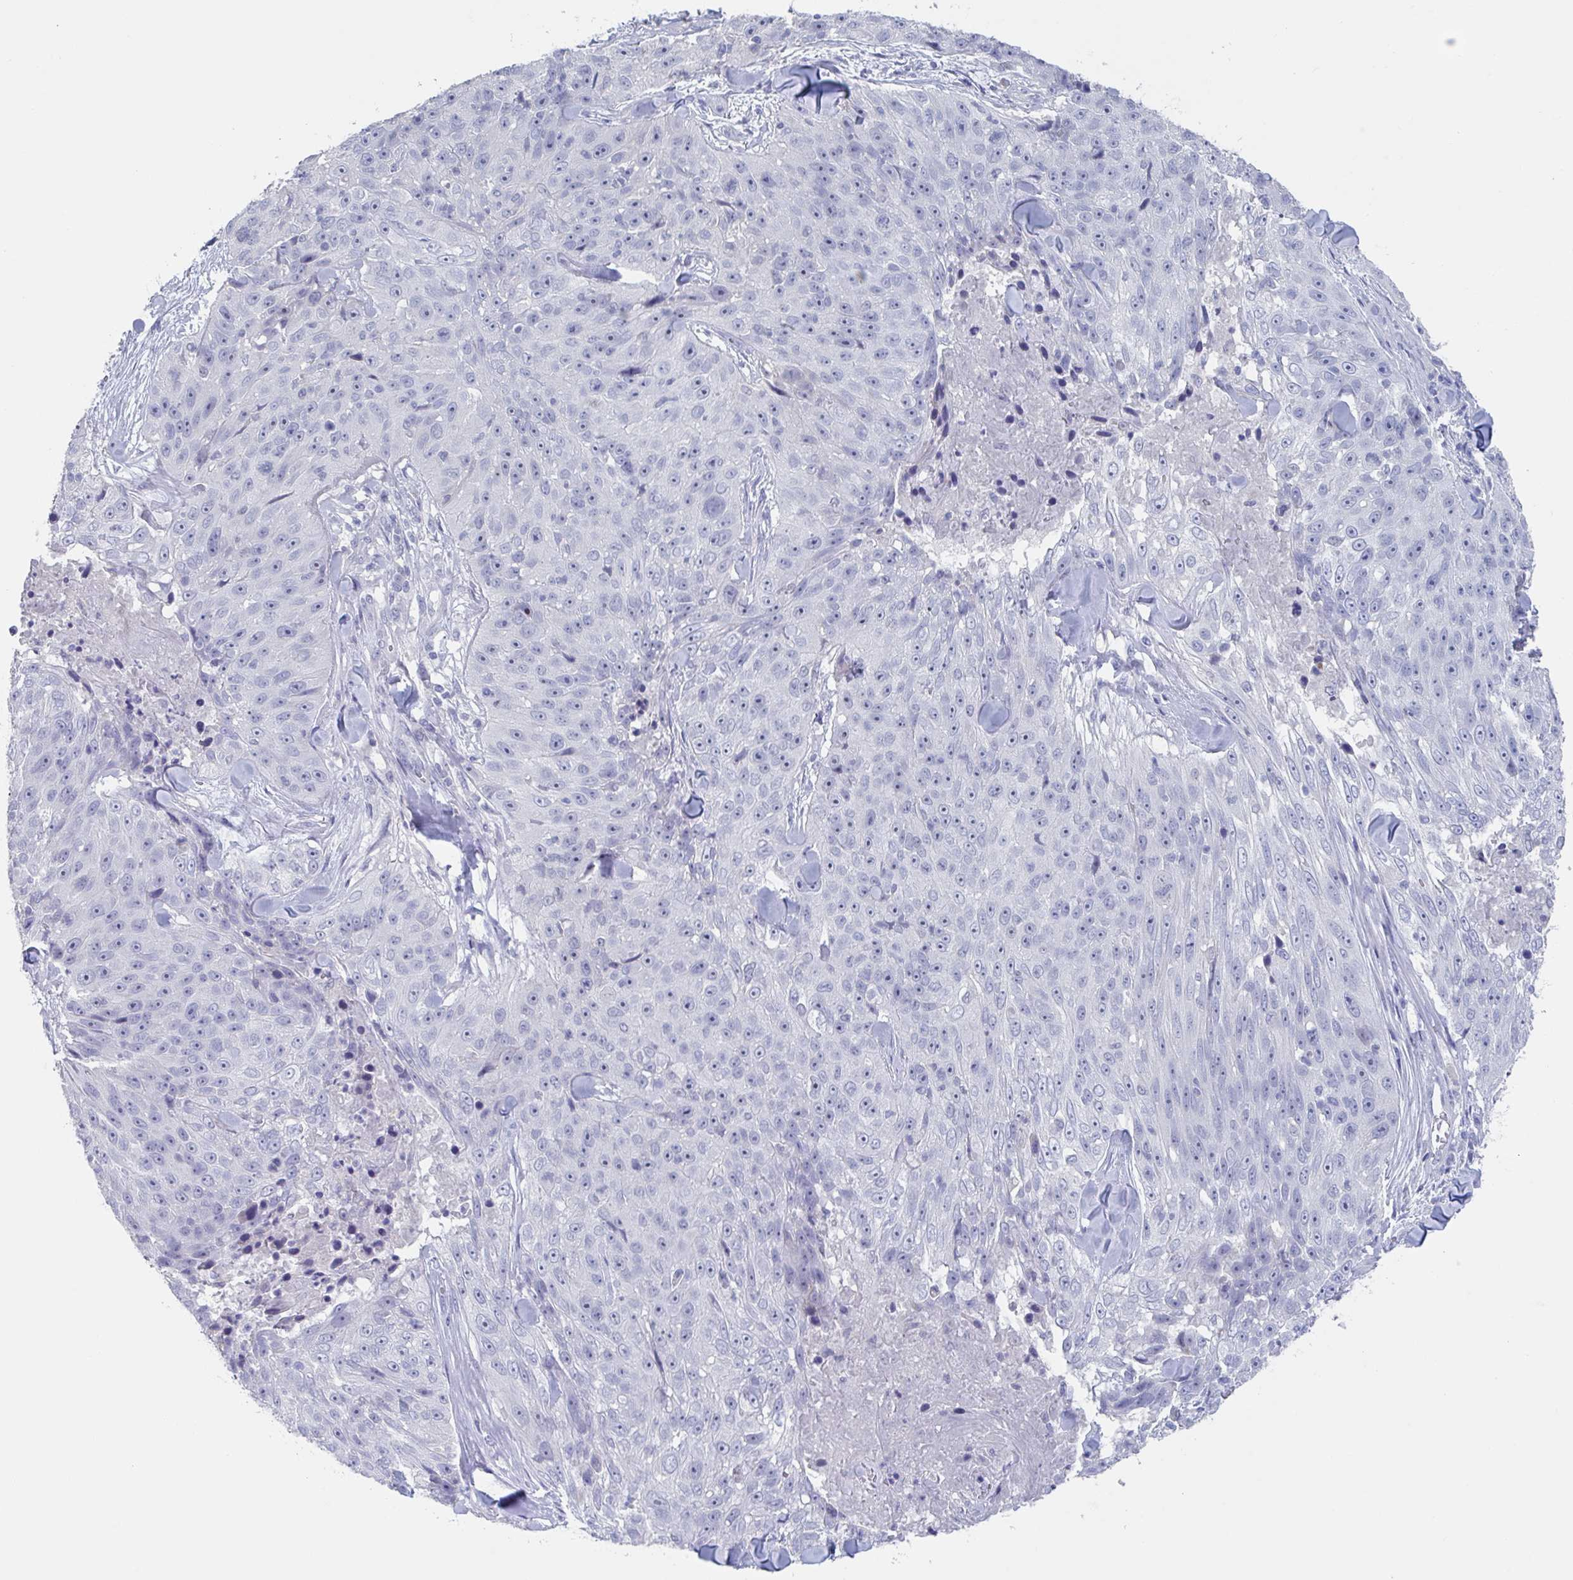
{"staining": {"intensity": "weak", "quantity": "25%-75%", "location": "nuclear"}, "tissue": "skin cancer", "cell_type": "Tumor cells", "image_type": "cancer", "snomed": [{"axis": "morphology", "description": "Squamous cell carcinoma, NOS"}, {"axis": "topography", "description": "Skin"}], "caption": "The micrograph demonstrates staining of squamous cell carcinoma (skin), revealing weak nuclear protein expression (brown color) within tumor cells. (DAB IHC, brown staining for protein, blue staining for nuclei).", "gene": "NOXRED1", "patient": {"sex": "female", "age": 87}}